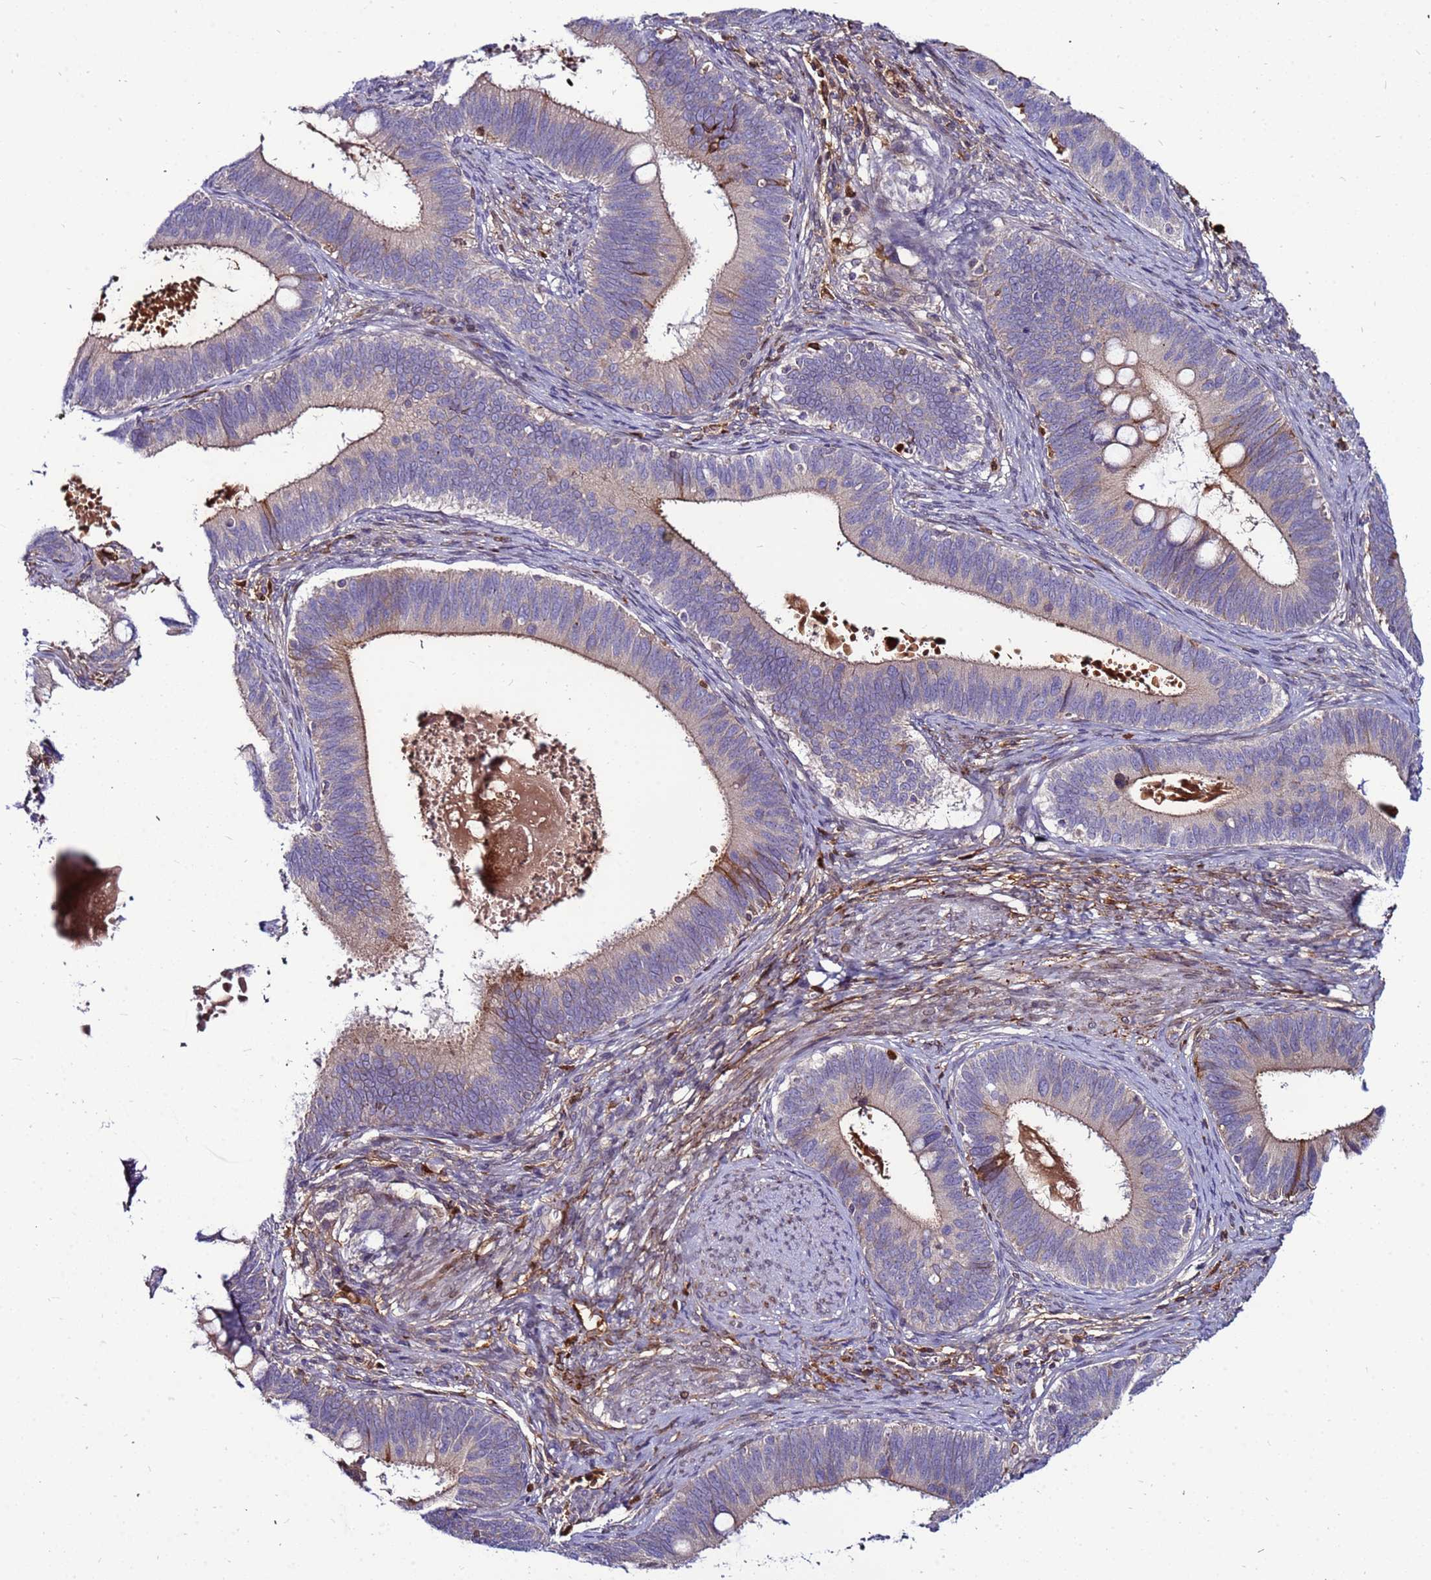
{"staining": {"intensity": "moderate", "quantity": "<25%", "location": "cytoplasmic/membranous"}, "tissue": "cervical cancer", "cell_type": "Tumor cells", "image_type": "cancer", "snomed": [{"axis": "morphology", "description": "Adenocarcinoma, NOS"}, {"axis": "topography", "description": "Cervix"}], "caption": "Cervical adenocarcinoma was stained to show a protein in brown. There is low levels of moderate cytoplasmic/membranous expression in approximately <25% of tumor cells.", "gene": "CCDC71", "patient": {"sex": "female", "age": 42}}